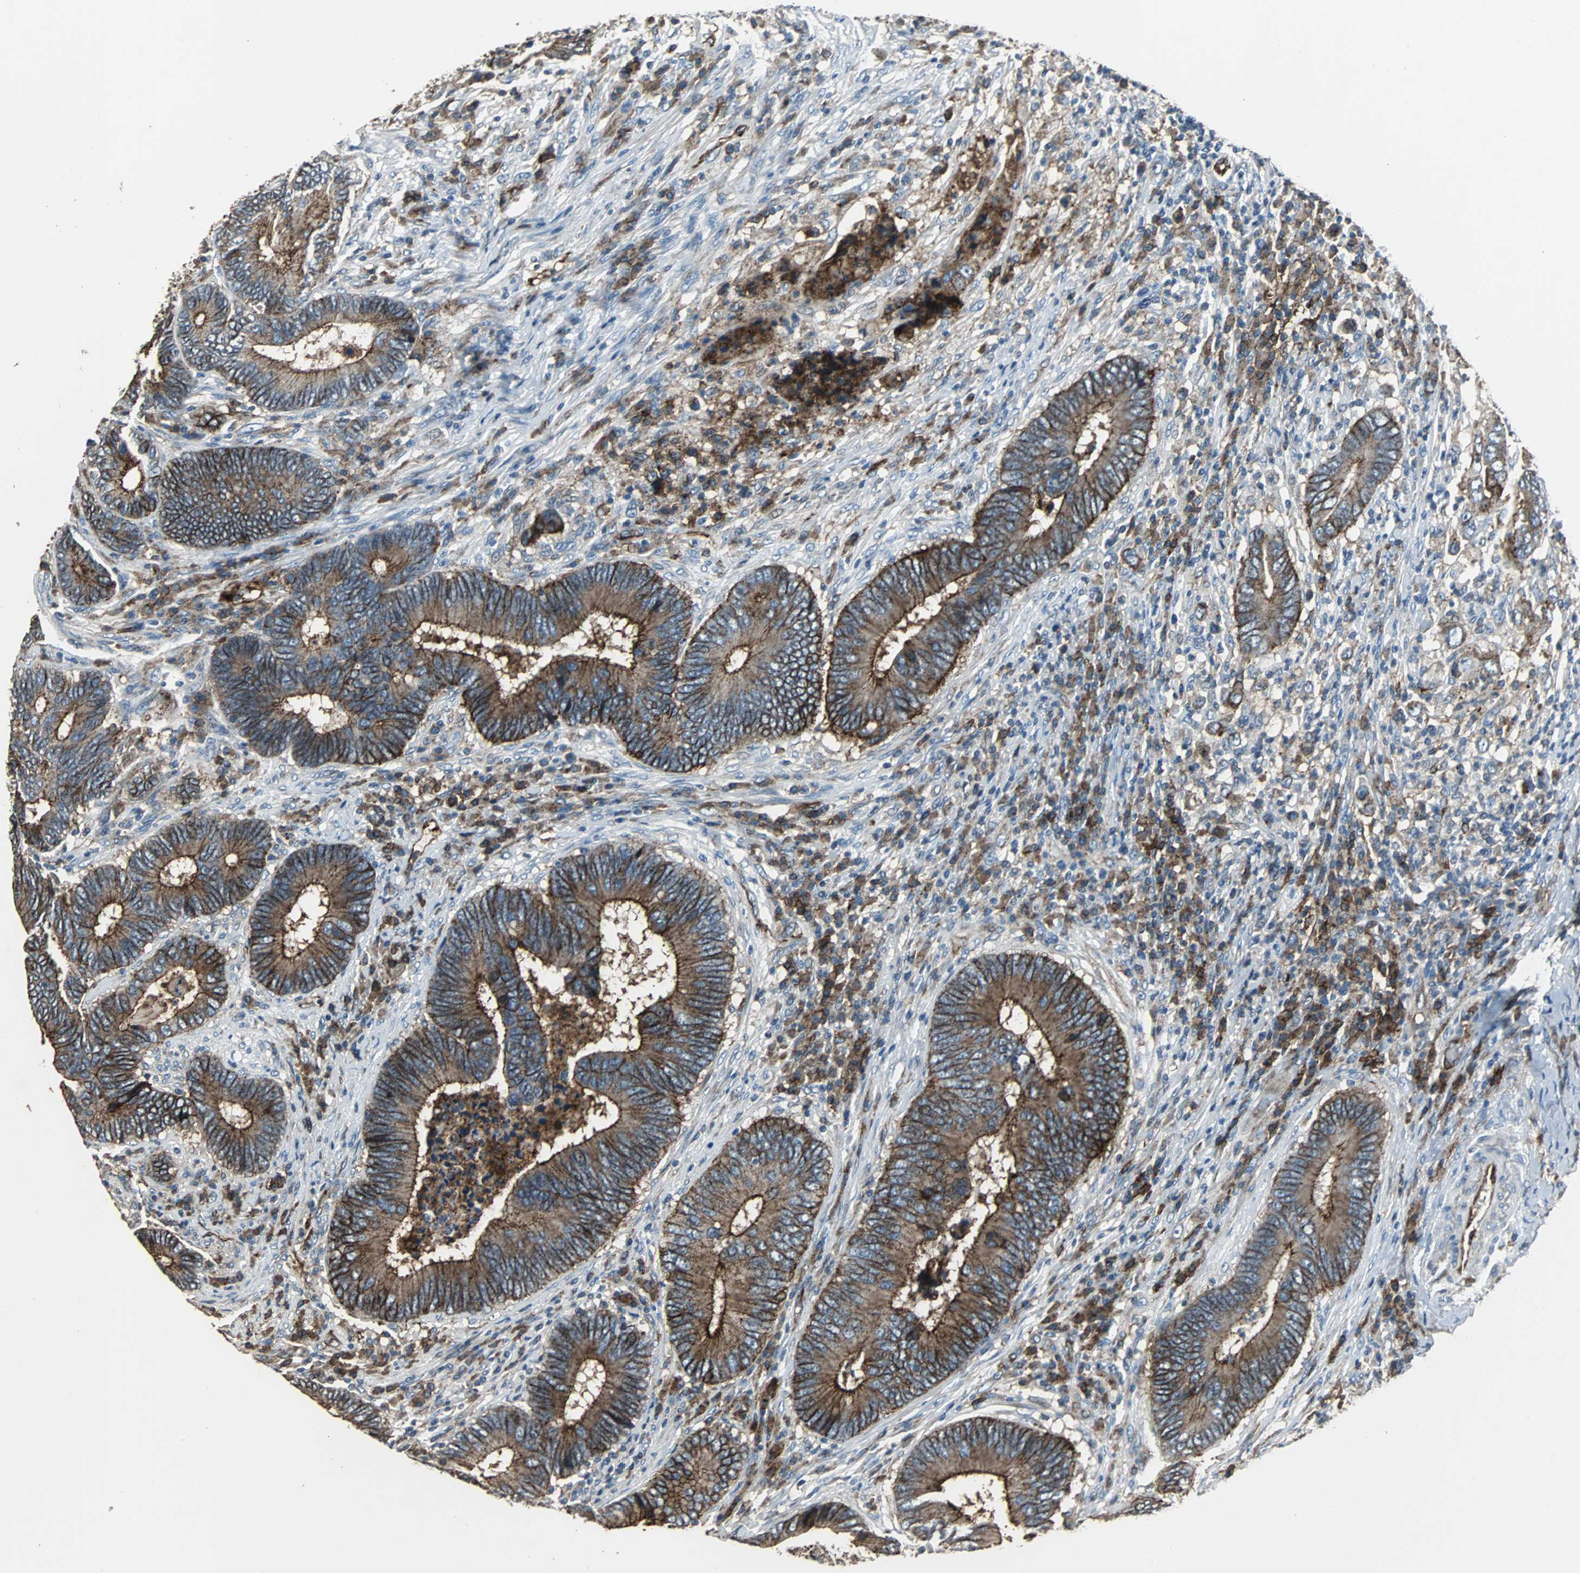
{"staining": {"intensity": "moderate", "quantity": ">75%", "location": "cytoplasmic/membranous"}, "tissue": "colorectal cancer", "cell_type": "Tumor cells", "image_type": "cancer", "snomed": [{"axis": "morphology", "description": "Adenocarcinoma, NOS"}, {"axis": "topography", "description": "Colon"}], "caption": "Protein staining reveals moderate cytoplasmic/membranous positivity in approximately >75% of tumor cells in colorectal cancer (adenocarcinoma).", "gene": "F11R", "patient": {"sex": "female", "age": 78}}